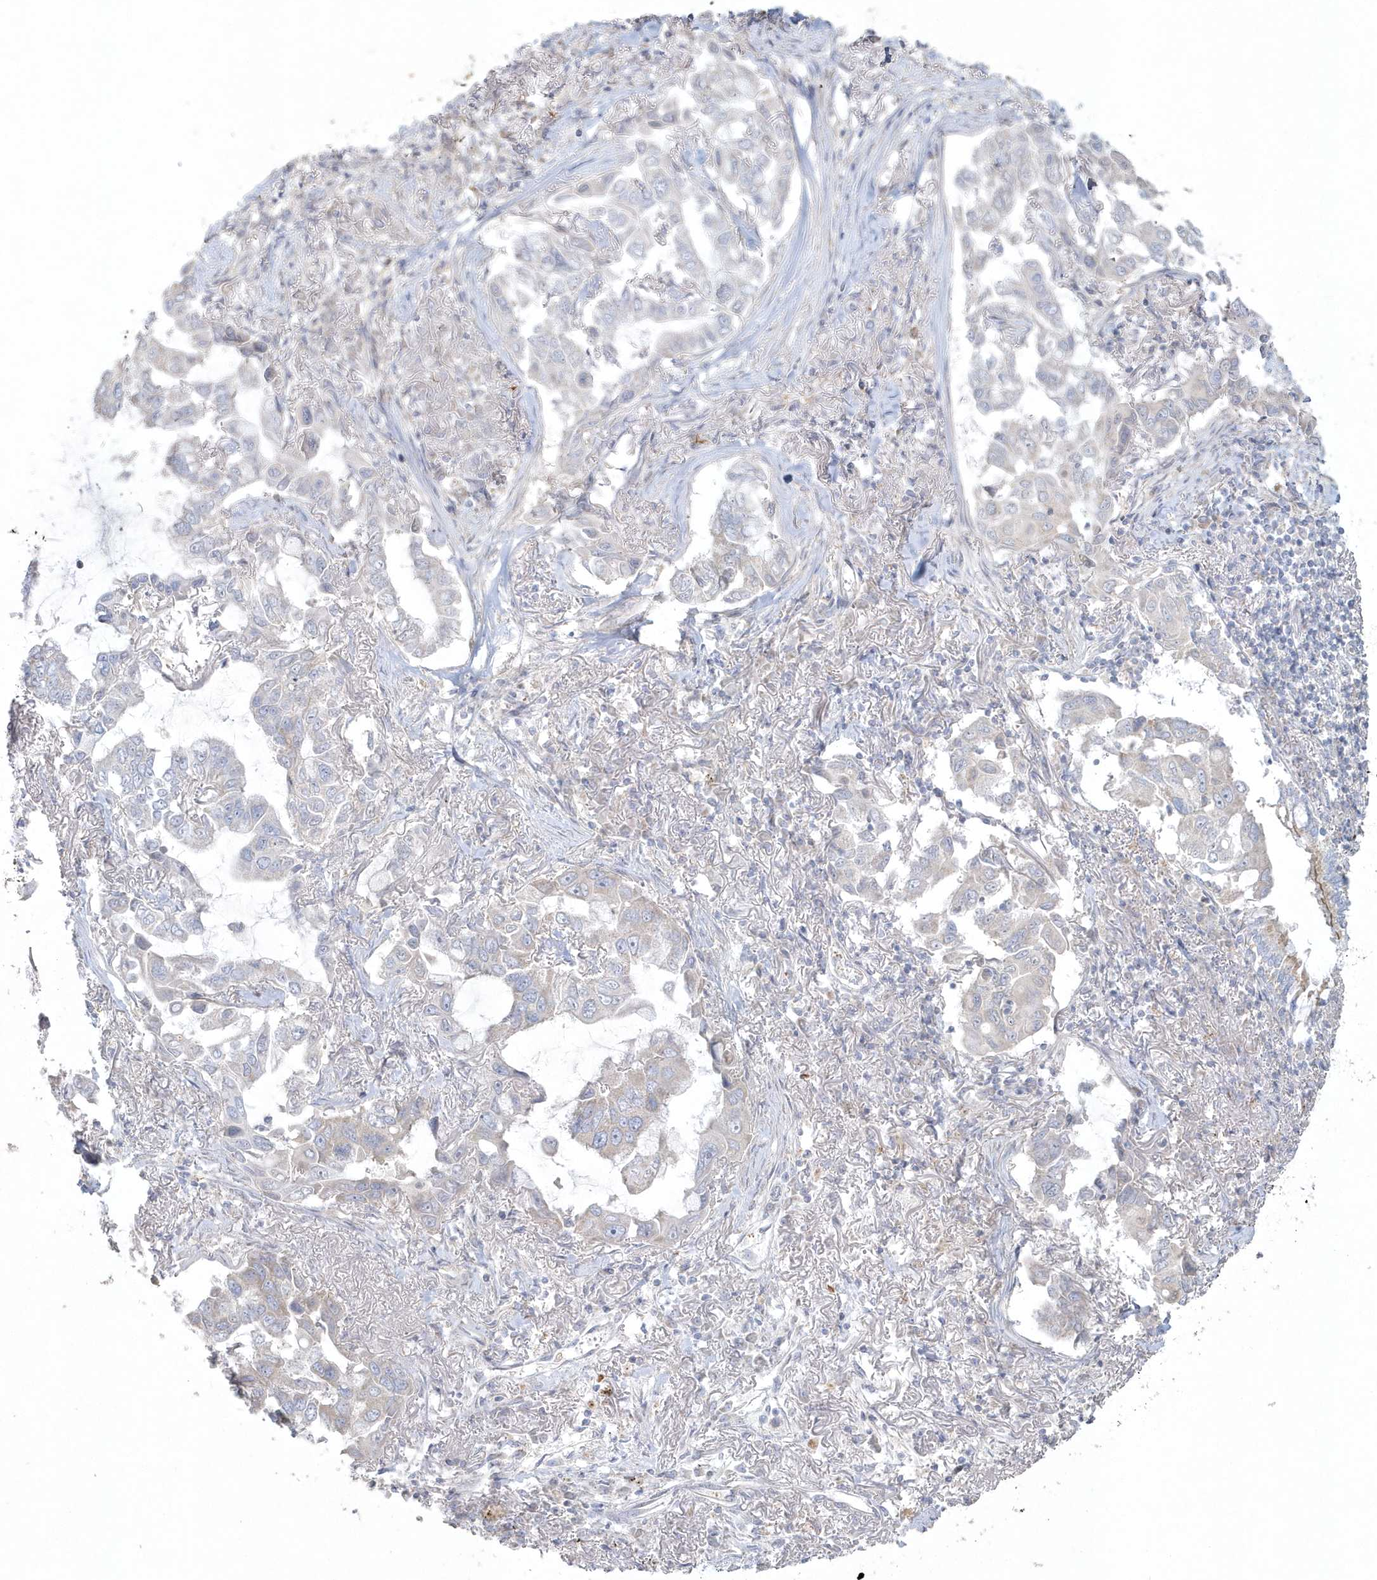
{"staining": {"intensity": "negative", "quantity": "none", "location": "none"}, "tissue": "lung cancer", "cell_type": "Tumor cells", "image_type": "cancer", "snomed": [{"axis": "morphology", "description": "Adenocarcinoma, NOS"}, {"axis": "topography", "description": "Lung"}], "caption": "DAB (3,3'-diaminobenzidine) immunohistochemical staining of lung adenocarcinoma displays no significant positivity in tumor cells.", "gene": "BLTP3A", "patient": {"sex": "male", "age": 64}}